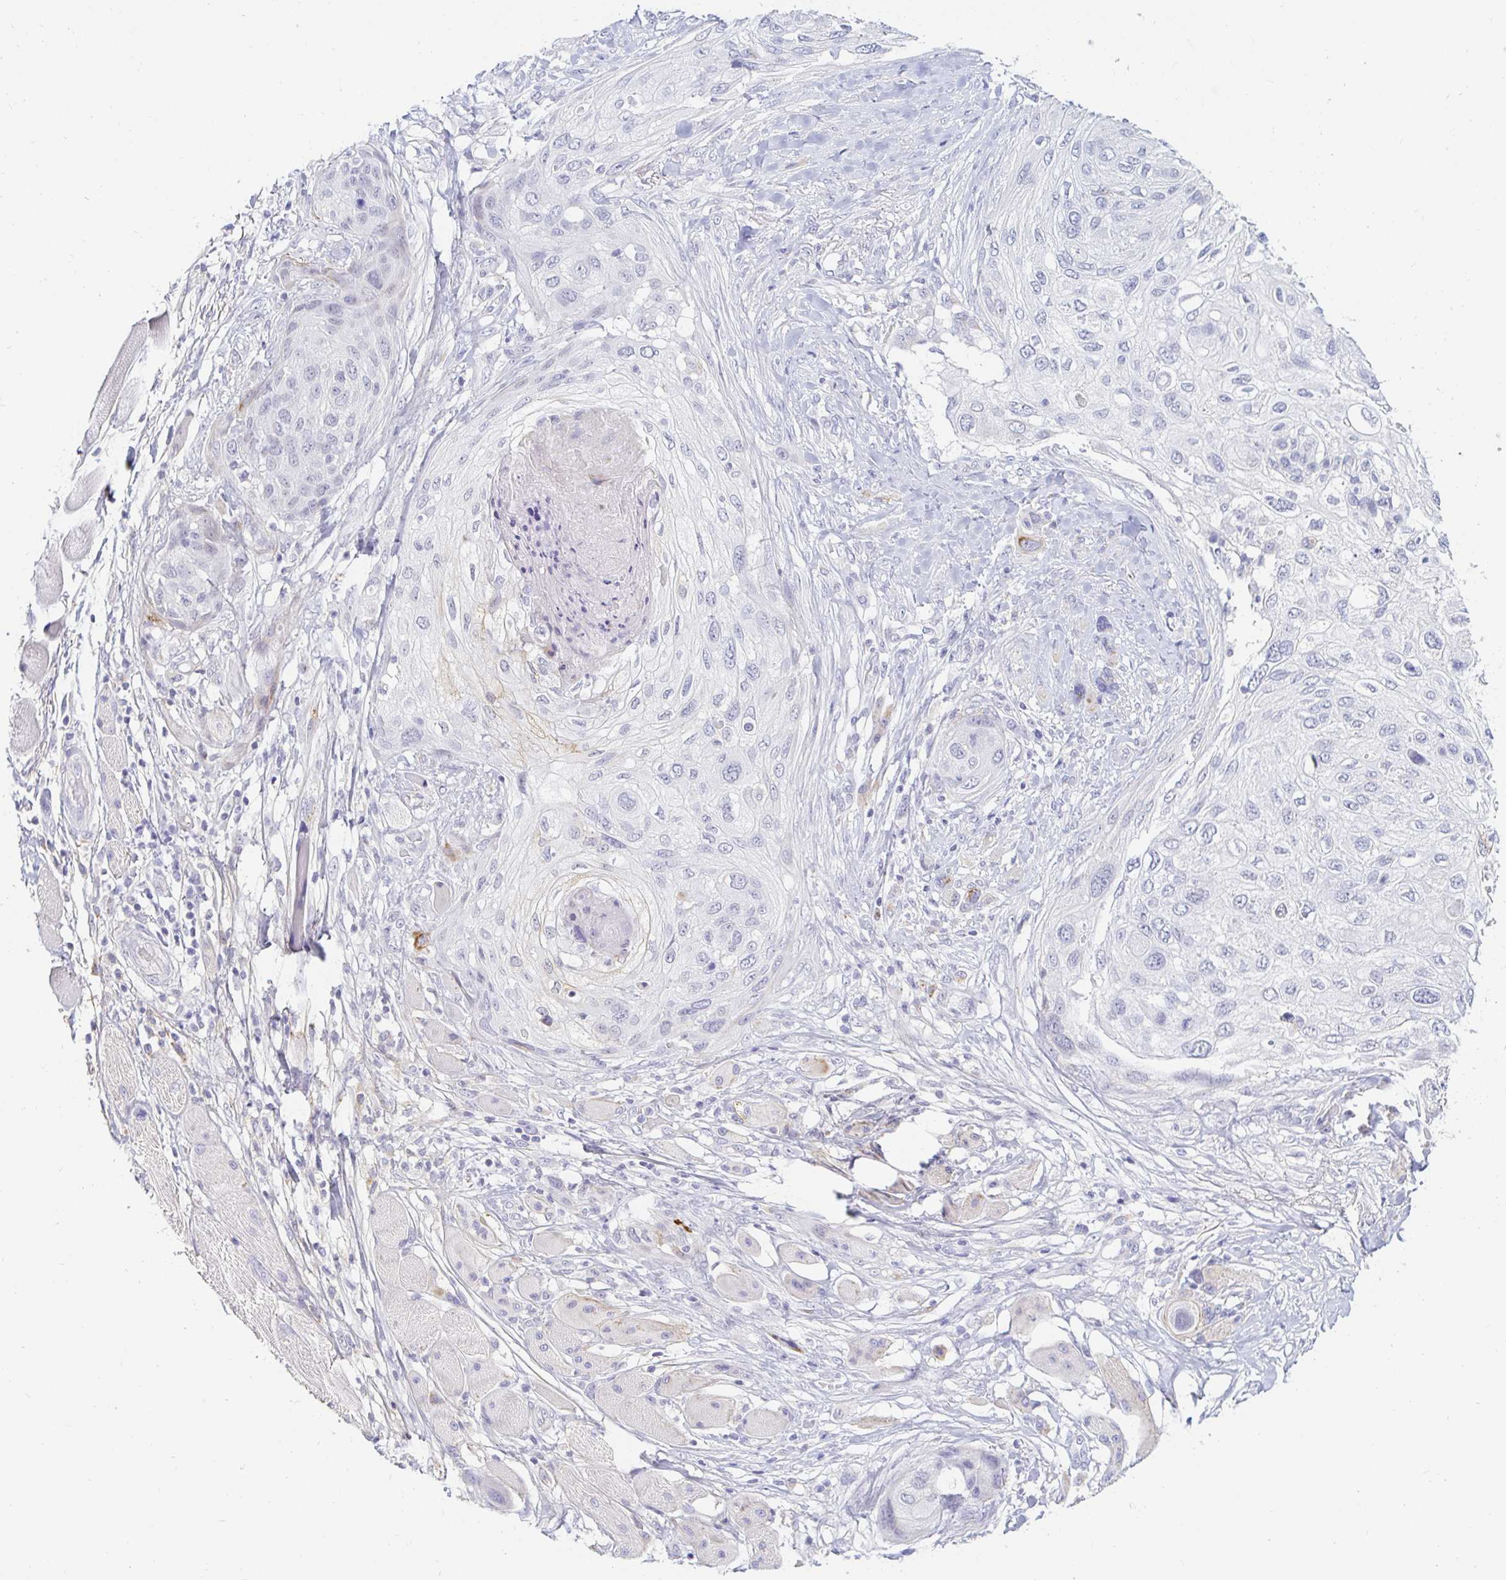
{"staining": {"intensity": "negative", "quantity": "none", "location": "none"}, "tissue": "skin cancer", "cell_type": "Tumor cells", "image_type": "cancer", "snomed": [{"axis": "morphology", "description": "Squamous cell carcinoma, NOS"}, {"axis": "topography", "description": "Skin"}], "caption": "A micrograph of skin cancer (squamous cell carcinoma) stained for a protein demonstrates no brown staining in tumor cells.", "gene": "OR51D1", "patient": {"sex": "female", "age": 87}}